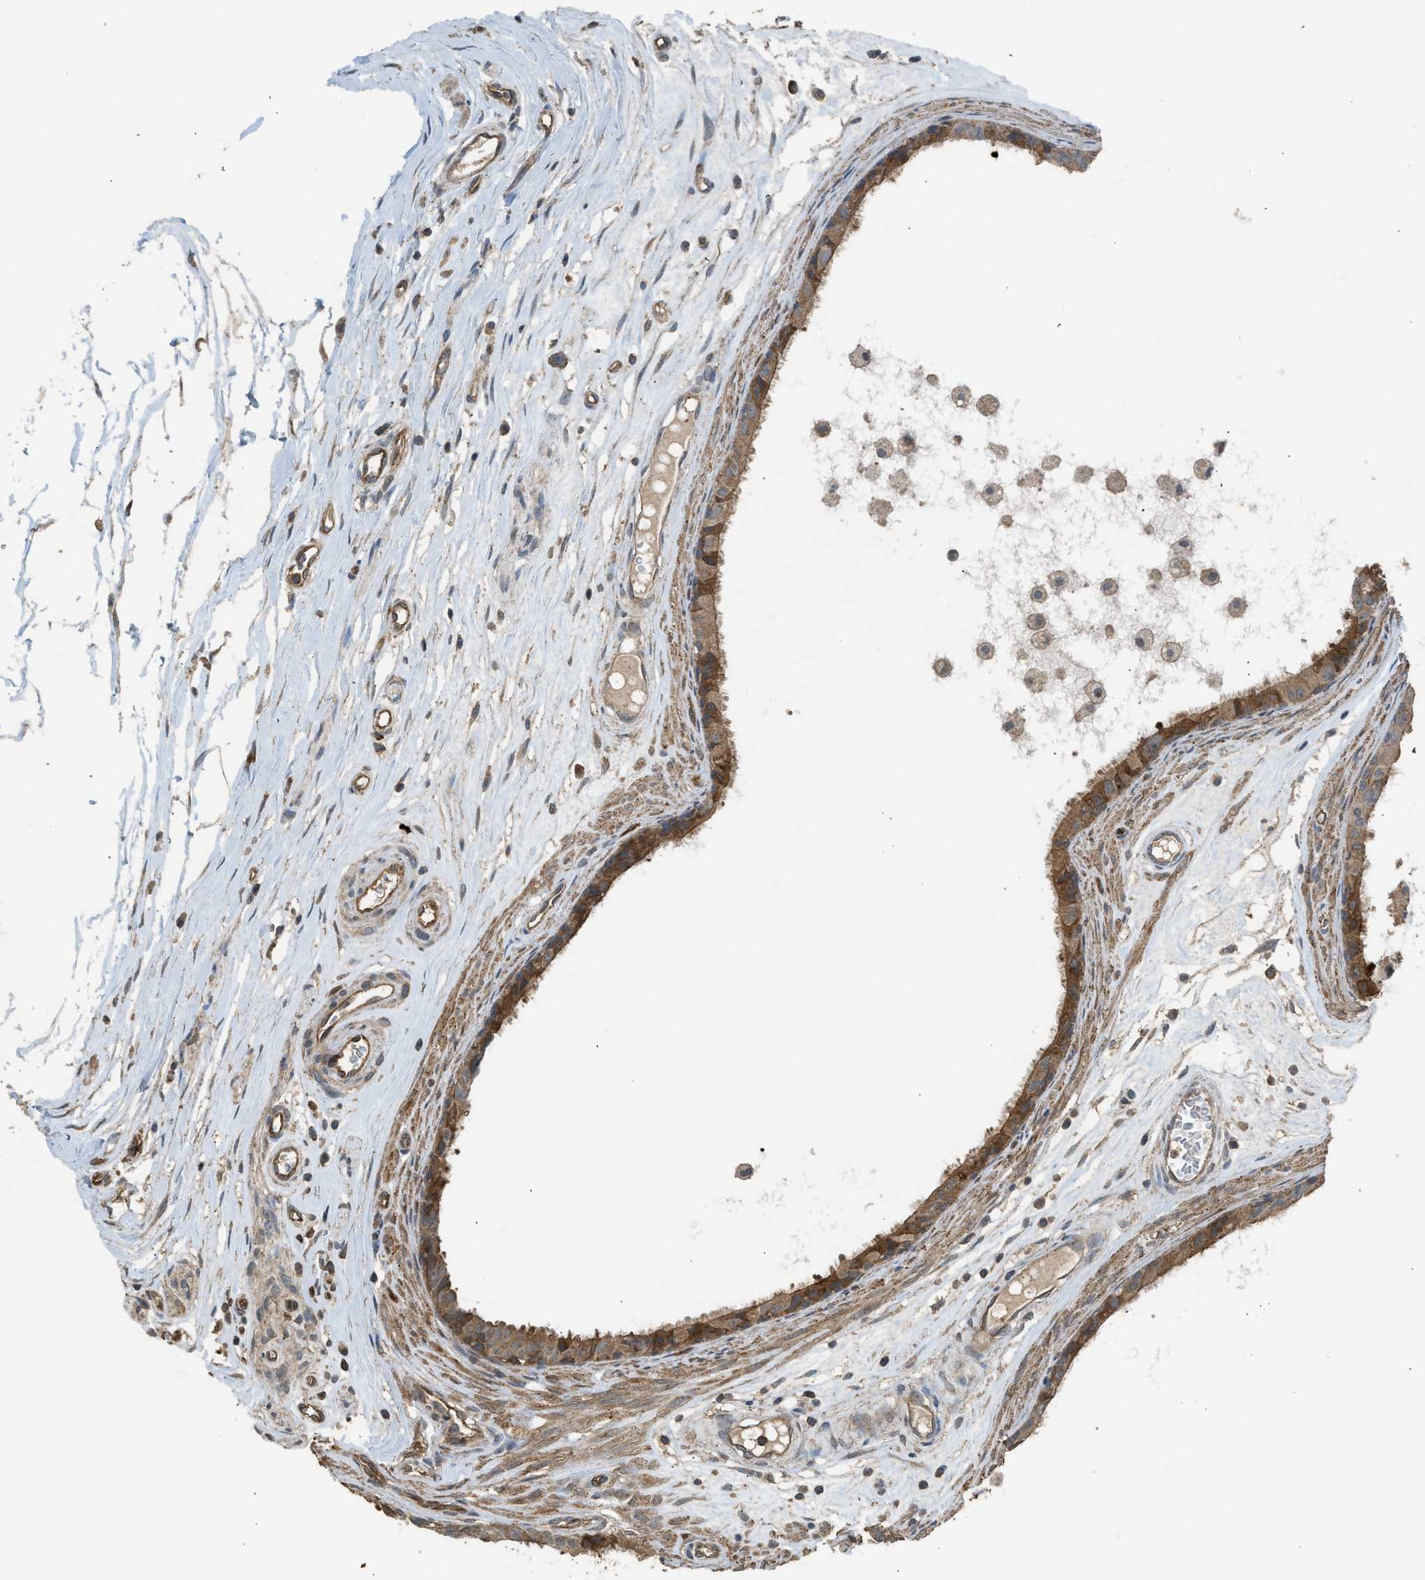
{"staining": {"intensity": "moderate", "quantity": ">75%", "location": "cytoplasmic/membranous"}, "tissue": "epididymis", "cell_type": "Glandular cells", "image_type": "normal", "snomed": [{"axis": "morphology", "description": "Normal tissue, NOS"}, {"axis": "morphology", "description": "Inflammation, NOS"}, {"axis": "topography", "description": "Epididymis"}], "caption": "A histopathology image of epididymis stained for a protein reveals moderate cytoplasmic/membranous brown staining in glandular cells. (Brightfield microscopy of DAB IHC at high magnification).", "gene": "HIP1R", "patient": {"sex": "male", "age": 85}}